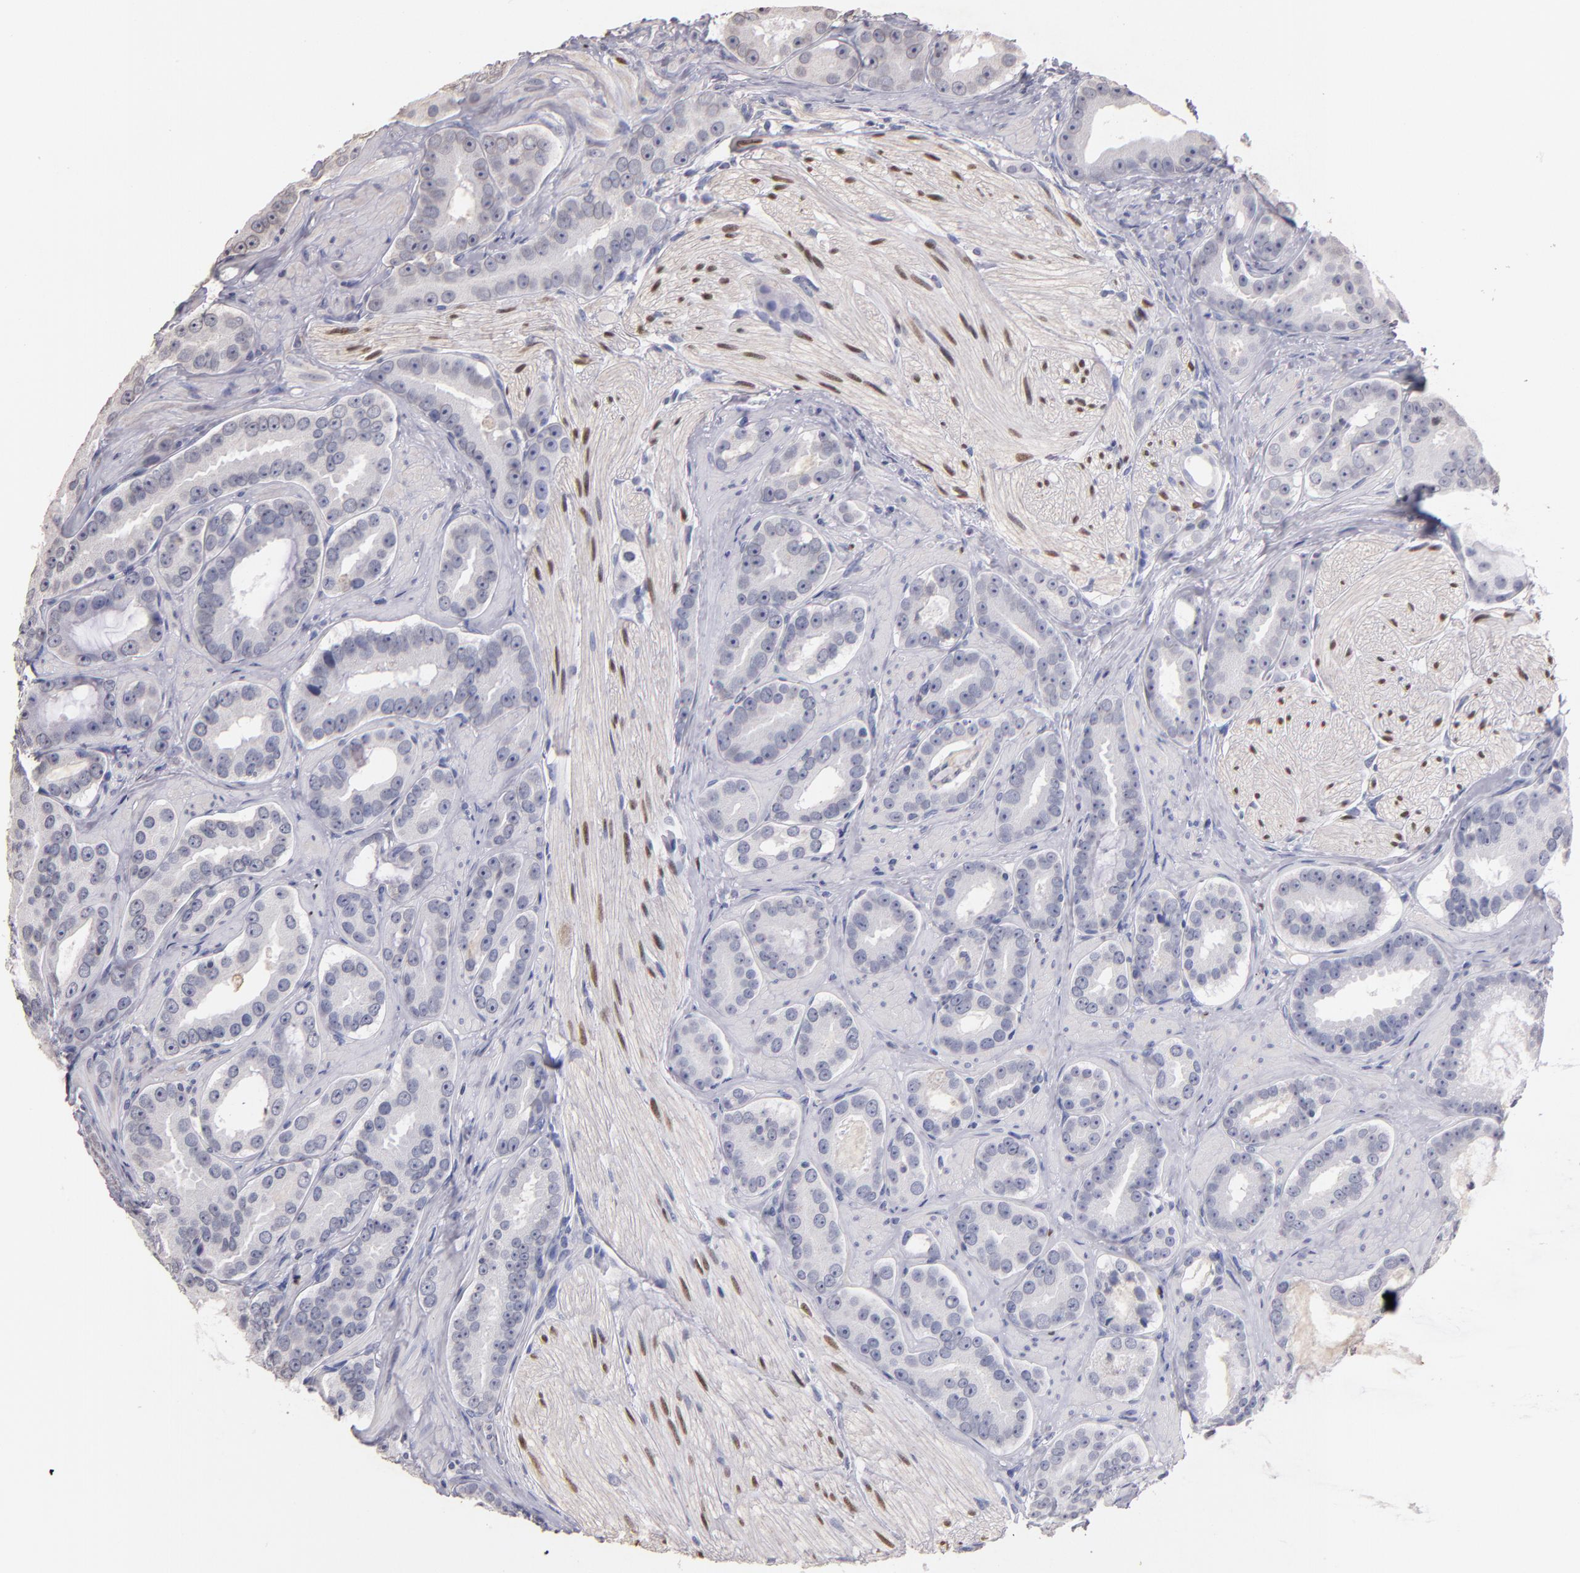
{"staining": {"intensity": "negative", "quantity": "none", "location": "none"}, "tissue": "prostate cancer", "cell_type": "Tumor cells", "image_type": "cancer", "snomed": [{"axis": "morphology", "description": "Adenocarcinoma, Low grade"}, {"axis": "topography", "description": "Prostate"}], "caption": "Immunohistochemical staining of human adenocarcinoma (low-grade) (prostate) demonstrates no significant expression in tumor cells.", "gene": "SOX10", "patient": {"sex": "male", "age": 59}}